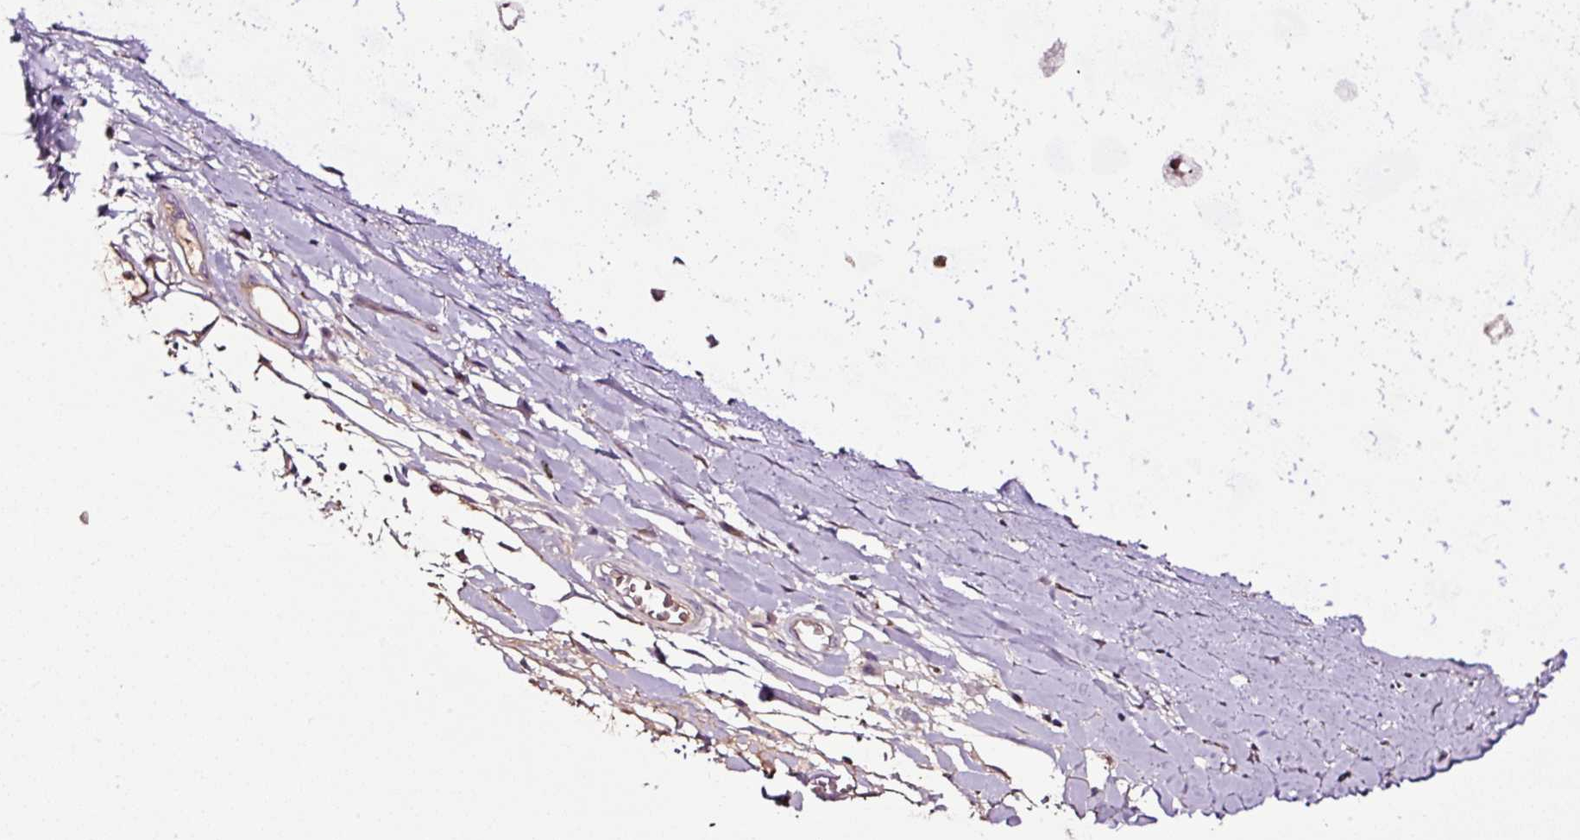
{"staining": {"intensity": "weak", "quantity": "25%-75%", "location": "cytoplasmic/membranous"}, "tissue": "adipose tissue", "cell_type": "Adipocytes", "image_type": "normal", "snomed": [{"axis": "morphology", "description": "Normal tissue, NOS"}, {"axis": "topography", "description": "Cartilage tissue"}, {"axis": "topography", "description": "Bronchus"}], "caption": "Adipocytes demonstrate low levels of weak cytoplasmic/membranous expression in about 25%-75% of cells in unremarkable human adipose tissue.", "gene": "LRRC24", "patient": {"sex": "male", "age": 56}}